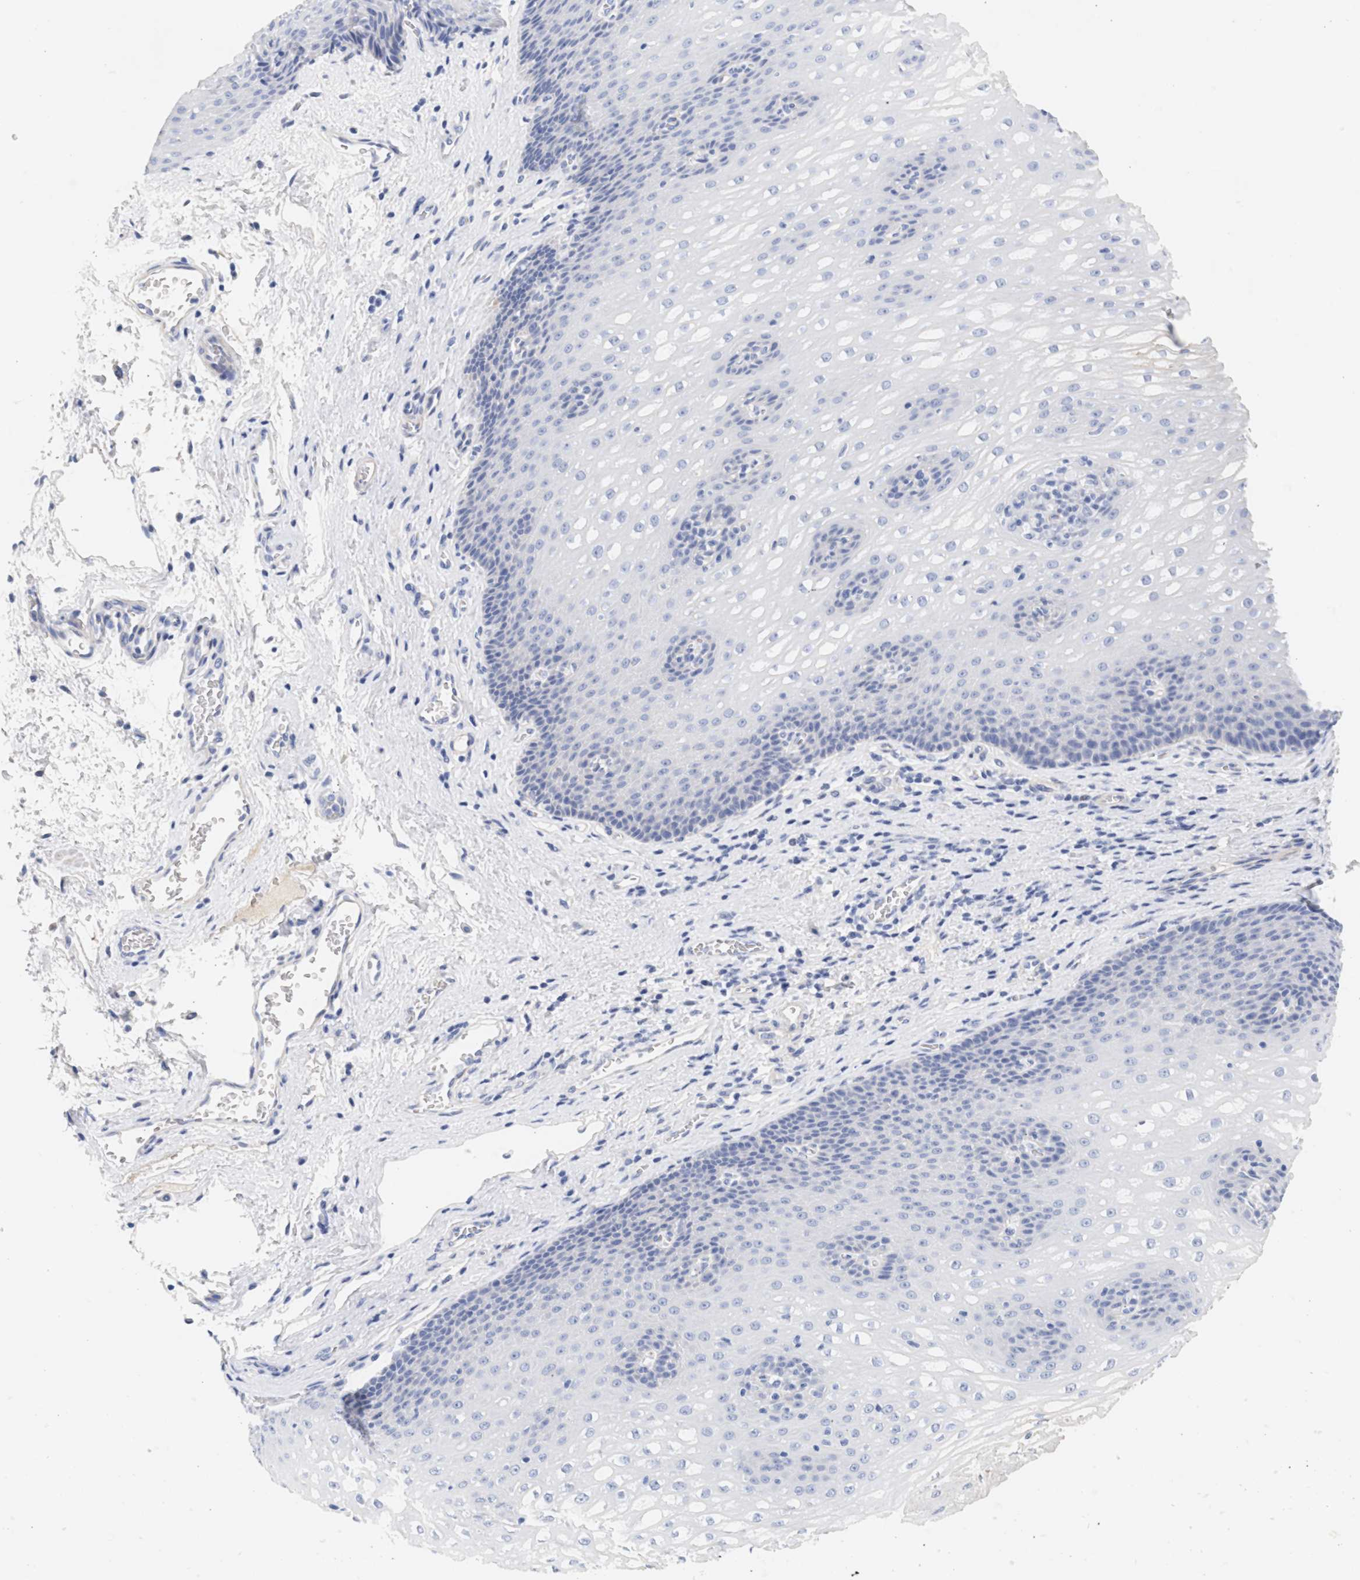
{"staining": {"intensity": "negative", "quantity": "none", "location": "none"}, "tissue": "esophagus", "cell_type": "Squamous epithelial cells", "image_type": "normal", "snomed": [{"axis": "morphology", "description": "Normal tissue, NOS"}, {"axis": "topography", "description": "Esophagus"}], "caption": "Immunohistochemical staining of unremarkable human esophagus demonstrates no significant positivity in squamous epithelial cells.", "gene": "SPATA3", "patient": {"sex": "male", "age": 48}}